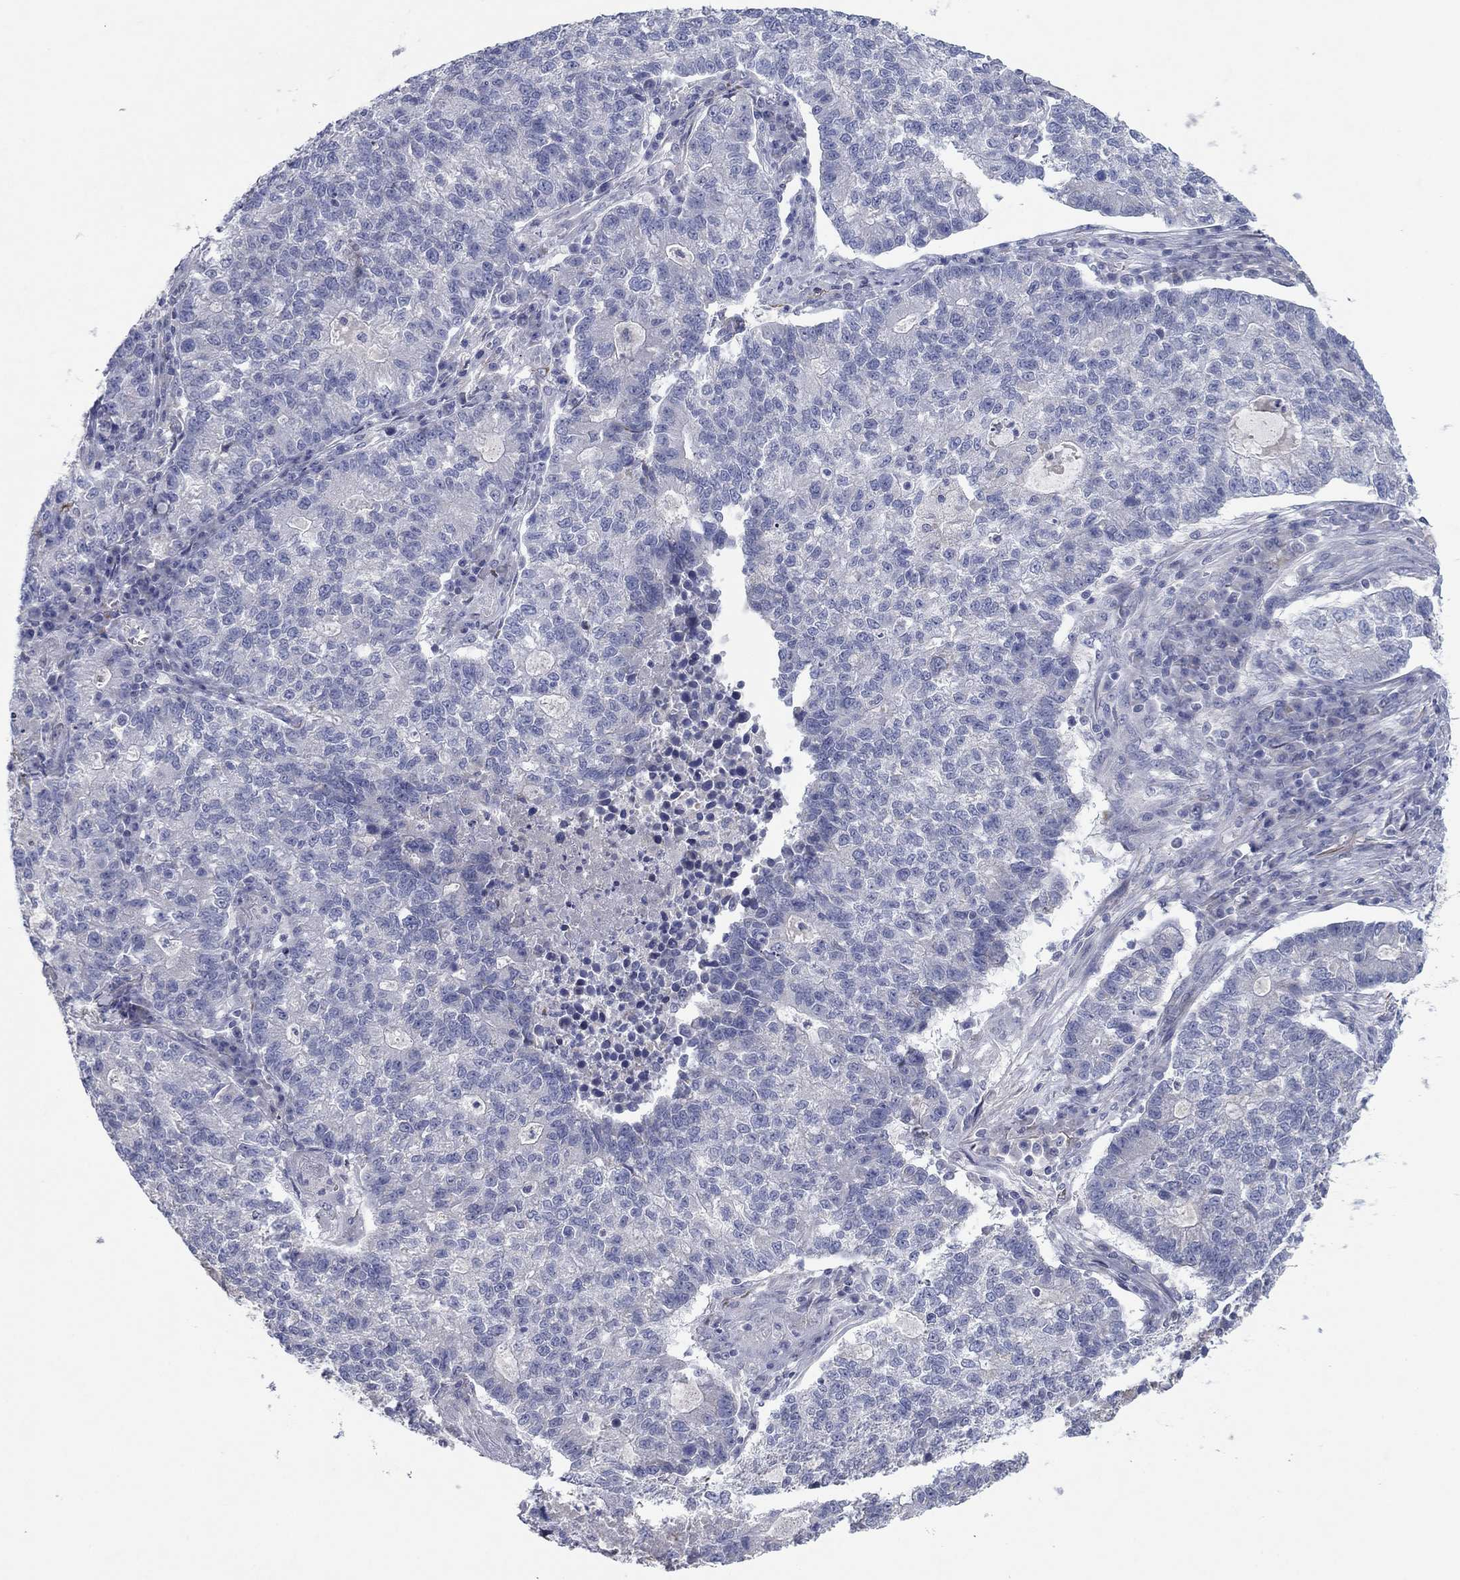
{"staining": {"intensity": "negative", "quantity": "none", "location": "none"}, "tissue": "lung cancer", "cell_type": "Tumor cells", "image_type": "cancer", "snomed": [{"axis": "morphology", "description": "Adenocarcinoma, NOS"}, {"axis": "topography", "description": "Lung"}], "caption": "The immunohistochemistry histopathology image has no significant staining in tumor cells of lung adenocarcinoma tissue.", "gene": "PTGDS", "patient": {"sex": "male", "age": 57}}